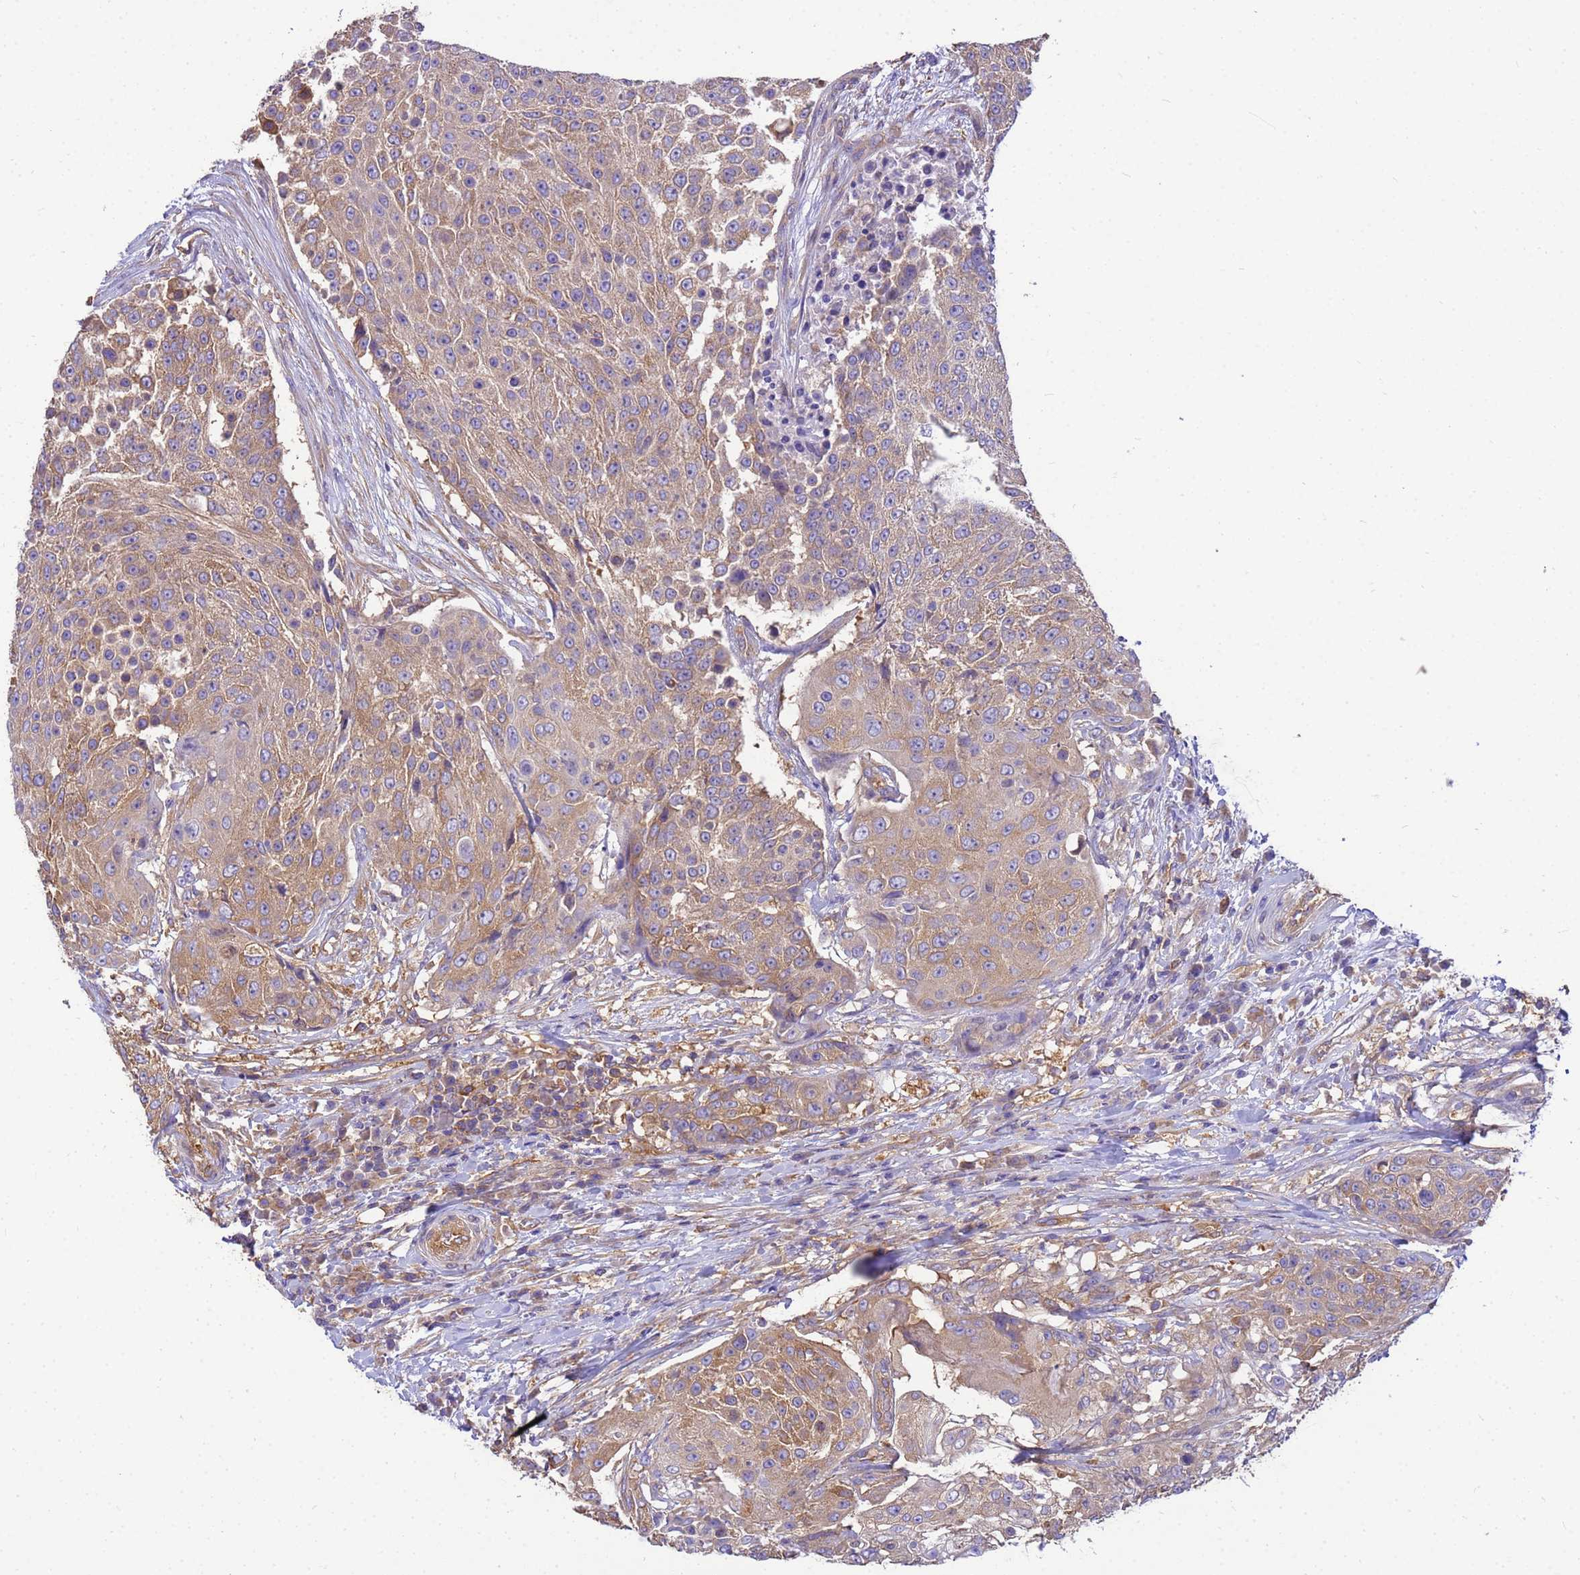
{"staining": {"intensity": "moderate", "quantity": ">75%", "location": "cytoplasmic/membranous"}, "tissue": "urothelial cancer", "cell_type": "Tumor cells", "image_type": "cancer", "snomed": [{"axis": "morphology", "description": "Urothelial carcinoma, High grade"}, {"axis": "topography", "description": "Urinary bladder"}], "caption": "Tumor cells exhibit medium levels of moderate cytoplasmic/membranous positivity in about >75% of cells in human urothelial cancer.", "gene": "TUBB1", "patient": {"sex": "female", "age": 63}}